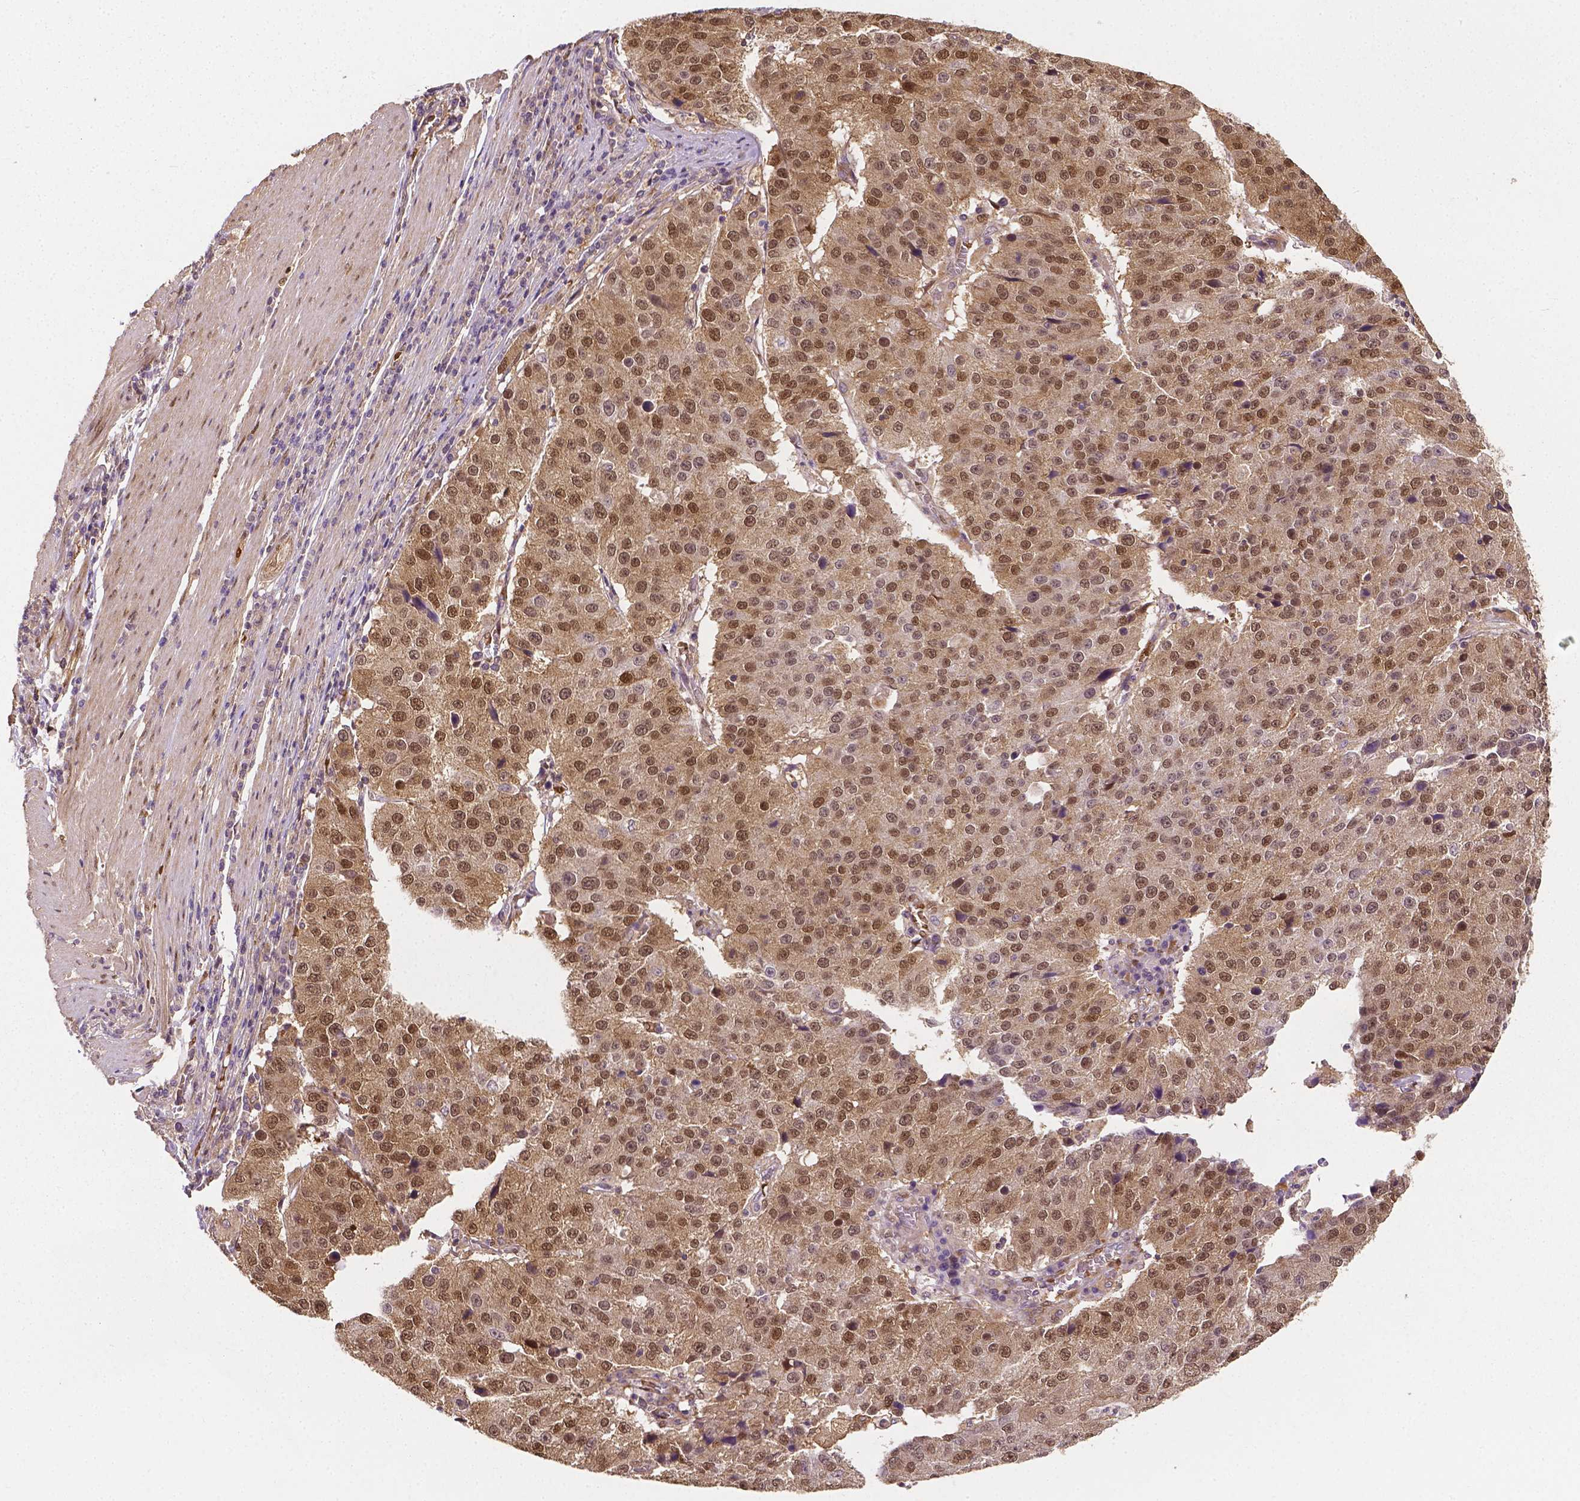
{"staining": {"intensity": "moderate", "quantity": ">75%", "location": "cytoplasmic/membranous,nuclear"}, "tissue": "stomach cancer", "cell_type": "Tumor cells", "image_type": "cancer", "snomed": [{"axis": "morphology", "description": "Adenocarcinoma, NOS"}, {"axis": "topography", "description": "Stomach"}], "caption": "A high-resolution micrograph shows immunohistochemistry (IHC) staining of stomach cancer, which demonstrates moderate cytoplasmic/membranous and nuclear expression in about >75% of tumor cells. (Stains: DAB (3,3'-diaminobenzidine) in brown, nuclei in blue, Microscopy: brightfield microscopy at high magnification).", "gene": "YAP1", "patient": {"sex": "male", "age": 71}}